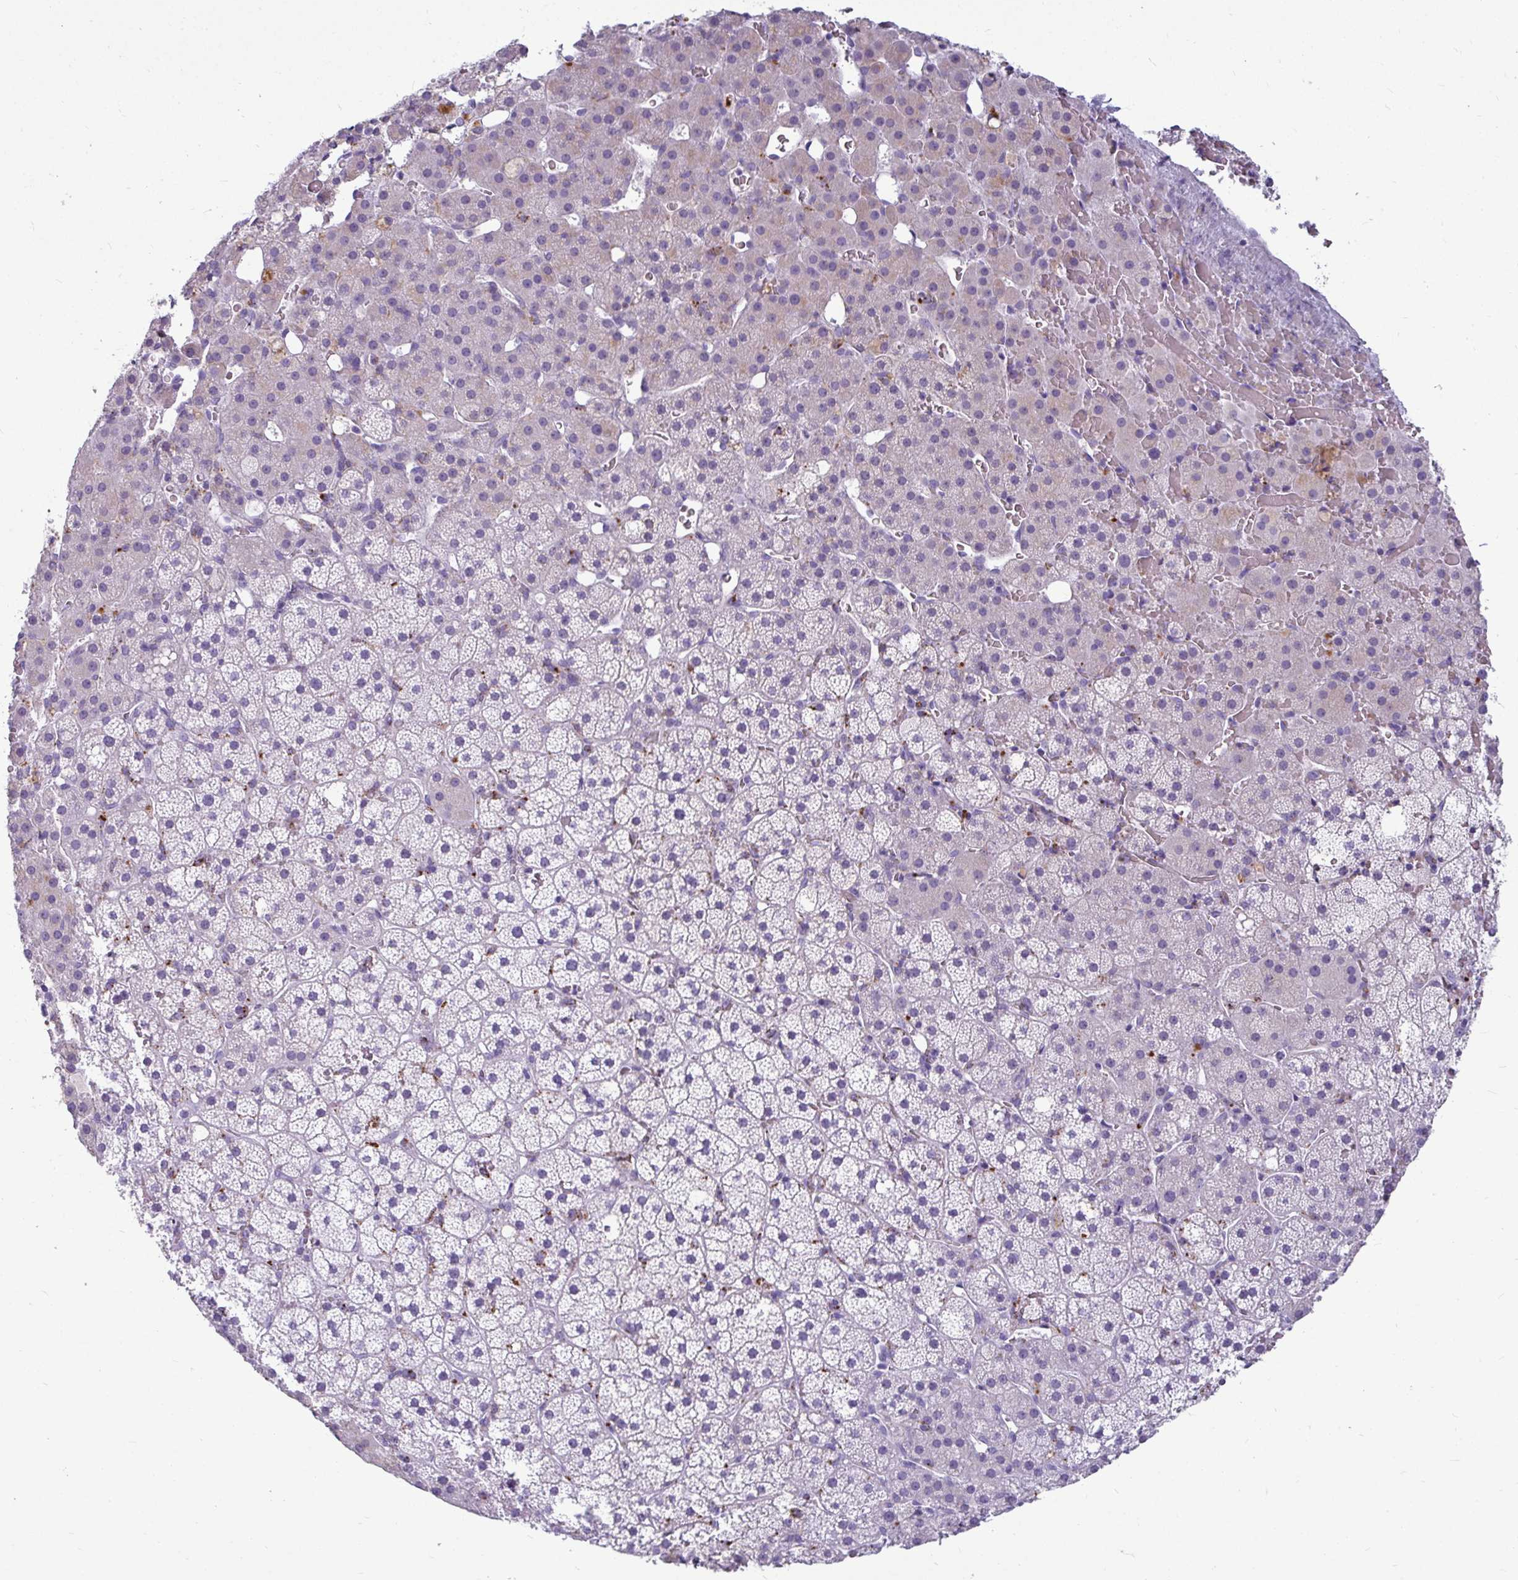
{"staining": {"intensity": "negative", "quantity": "none", "location": "none"}, "tissue": "adrenal gland", "cell_type": "Glandular cells", "image_type": "normal", "snomed": [{"axis": "morphology", "description": "Normal tissue, NOS"}, {"axis": "topography", "description": "Adrenal gland"}], "caption": "Photomicrograph shows no protein expression in glandular cells of unremarkable adrenal gland. Nuclei are stained in blue.", "gene": "CTSZ", "patient": {"sex": "male", "age": 53}}